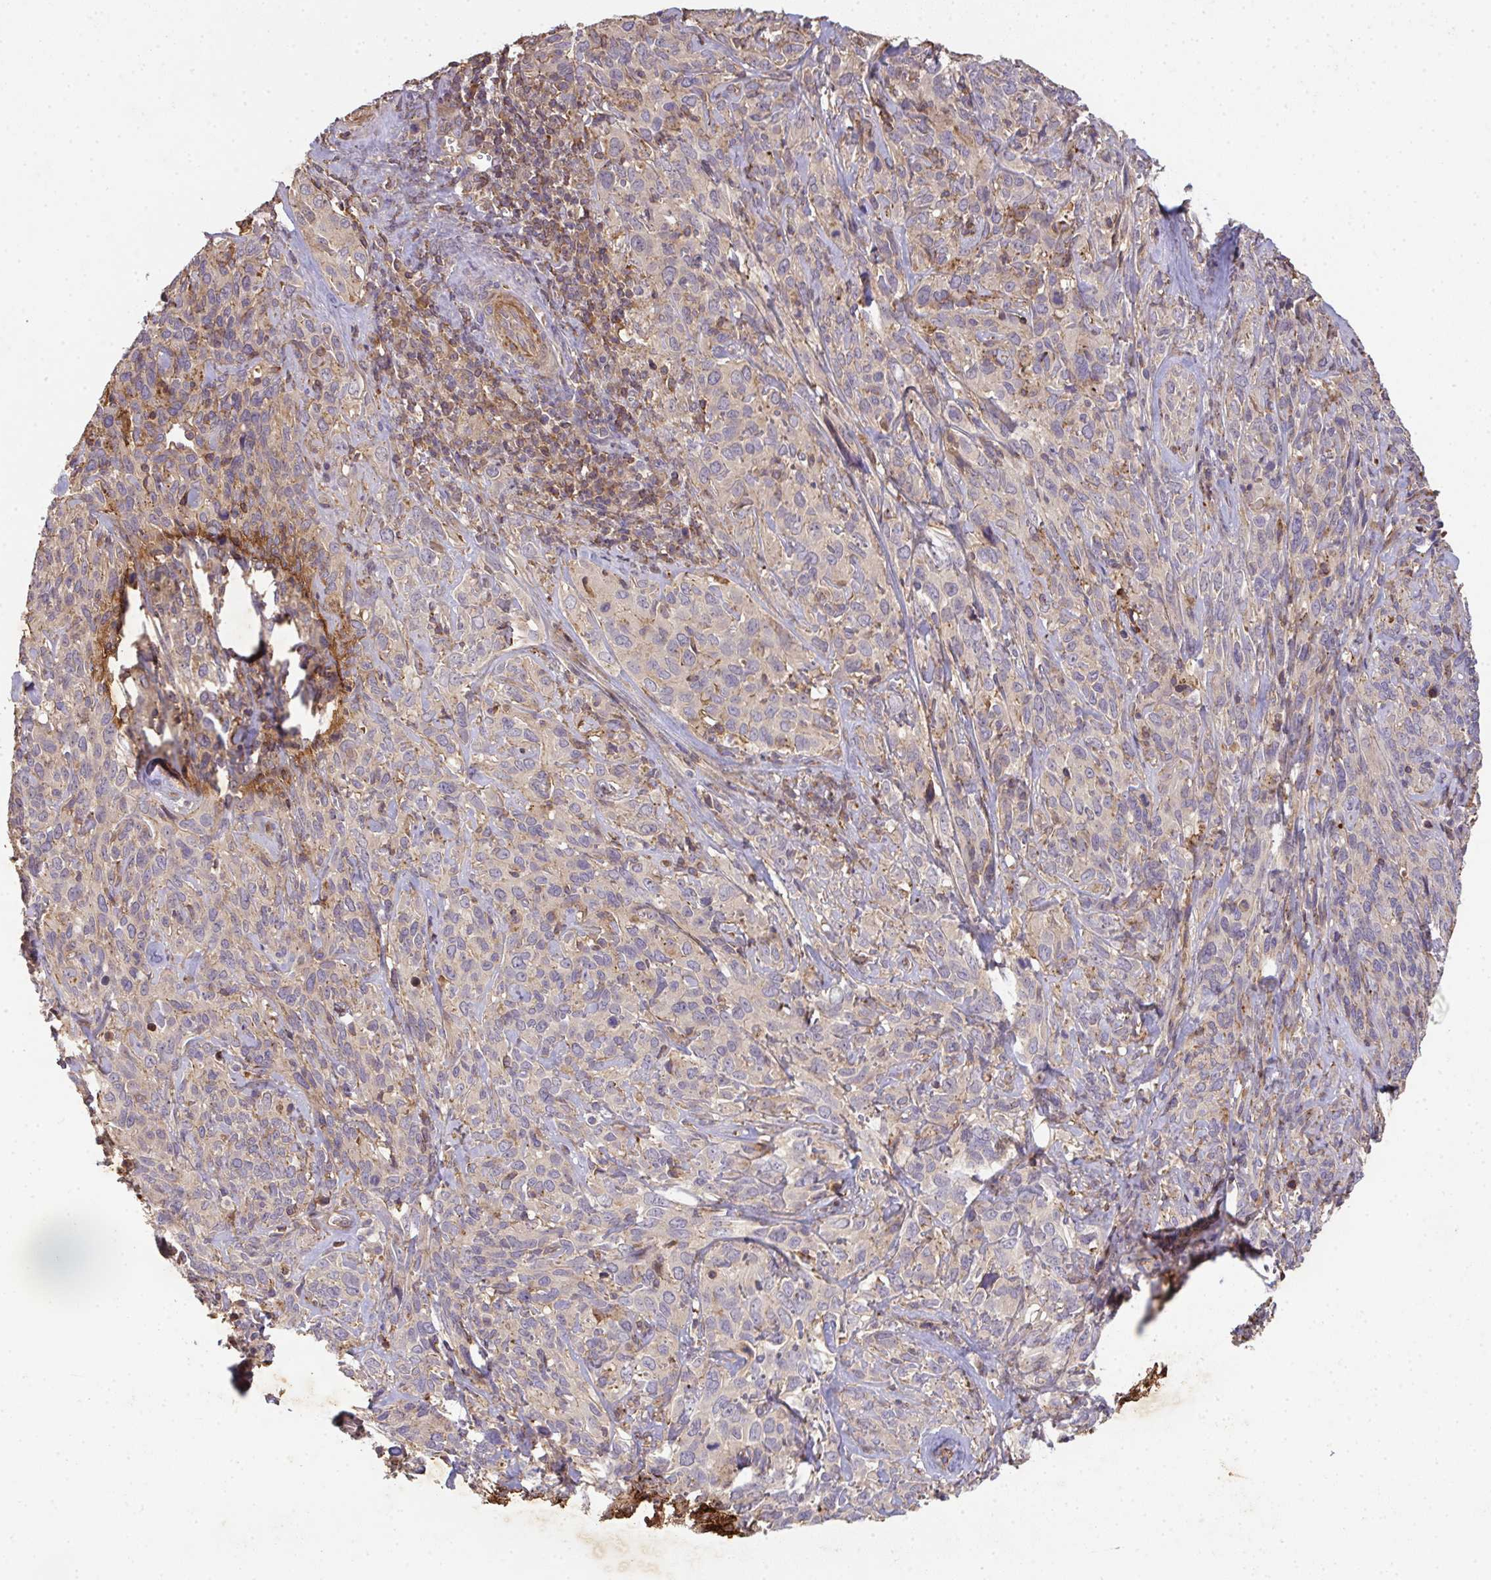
{"staining": {"intensity": "negative", "quantity": "none", "location": "none"}, "tissue": "cervical cancer", "cell_type": "Tumor cells", "image_type": "cancer", "snomed": [{"axis": "morphology", "description": "Normal tissue, NOS"}, {"axis": "morphology", "description": "Squamous cell carcinoma, NOS"}, {"axis": "topography", "description": "Cervix"}], "caption": "Immunohistochemical staining of human cervical cancer shows no significant staining in tumor cells.", "gene": "TNMD", "patient": {"sex": "female", "age": 51}}